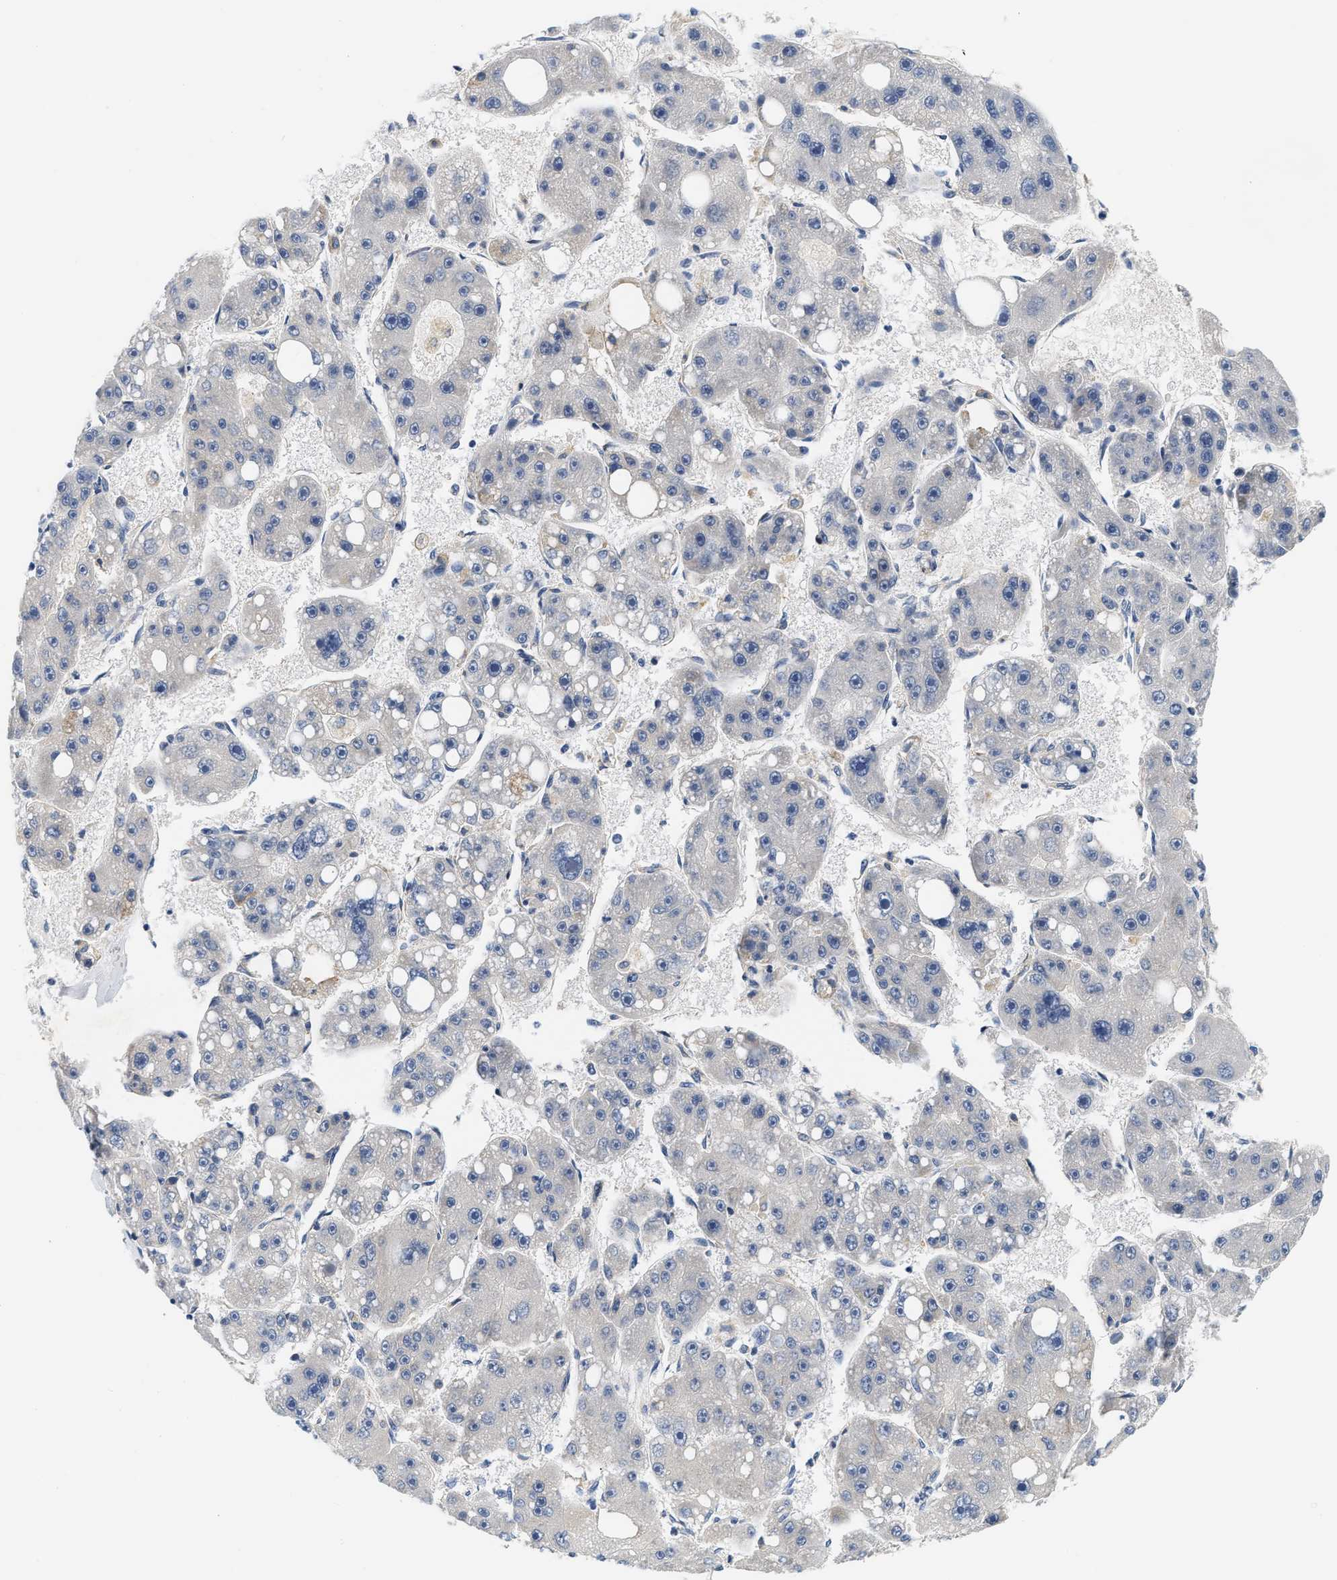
{"staining": {"intensity": "weak", "quantity": "<25%", "location": "cytoplasmic/membranous"}, "tissue": "liver cancer", "cell_type": "Tumor cells", "image_type": "cancer", "snomed": [{"axis": "morphology", "description": "Carcinoma, Hepatocellular, NOS"}, {"axis": "topography", "description": "Liver"}], "caption": "The micrograph exhibits no significant positivity in tumor cells of liver hepatocellular carcinoma. (DAB immunohistochemistry (IHC), high magnification).", "gene": "HDHD3", "patient": {"sex": "female", "age": 61}}